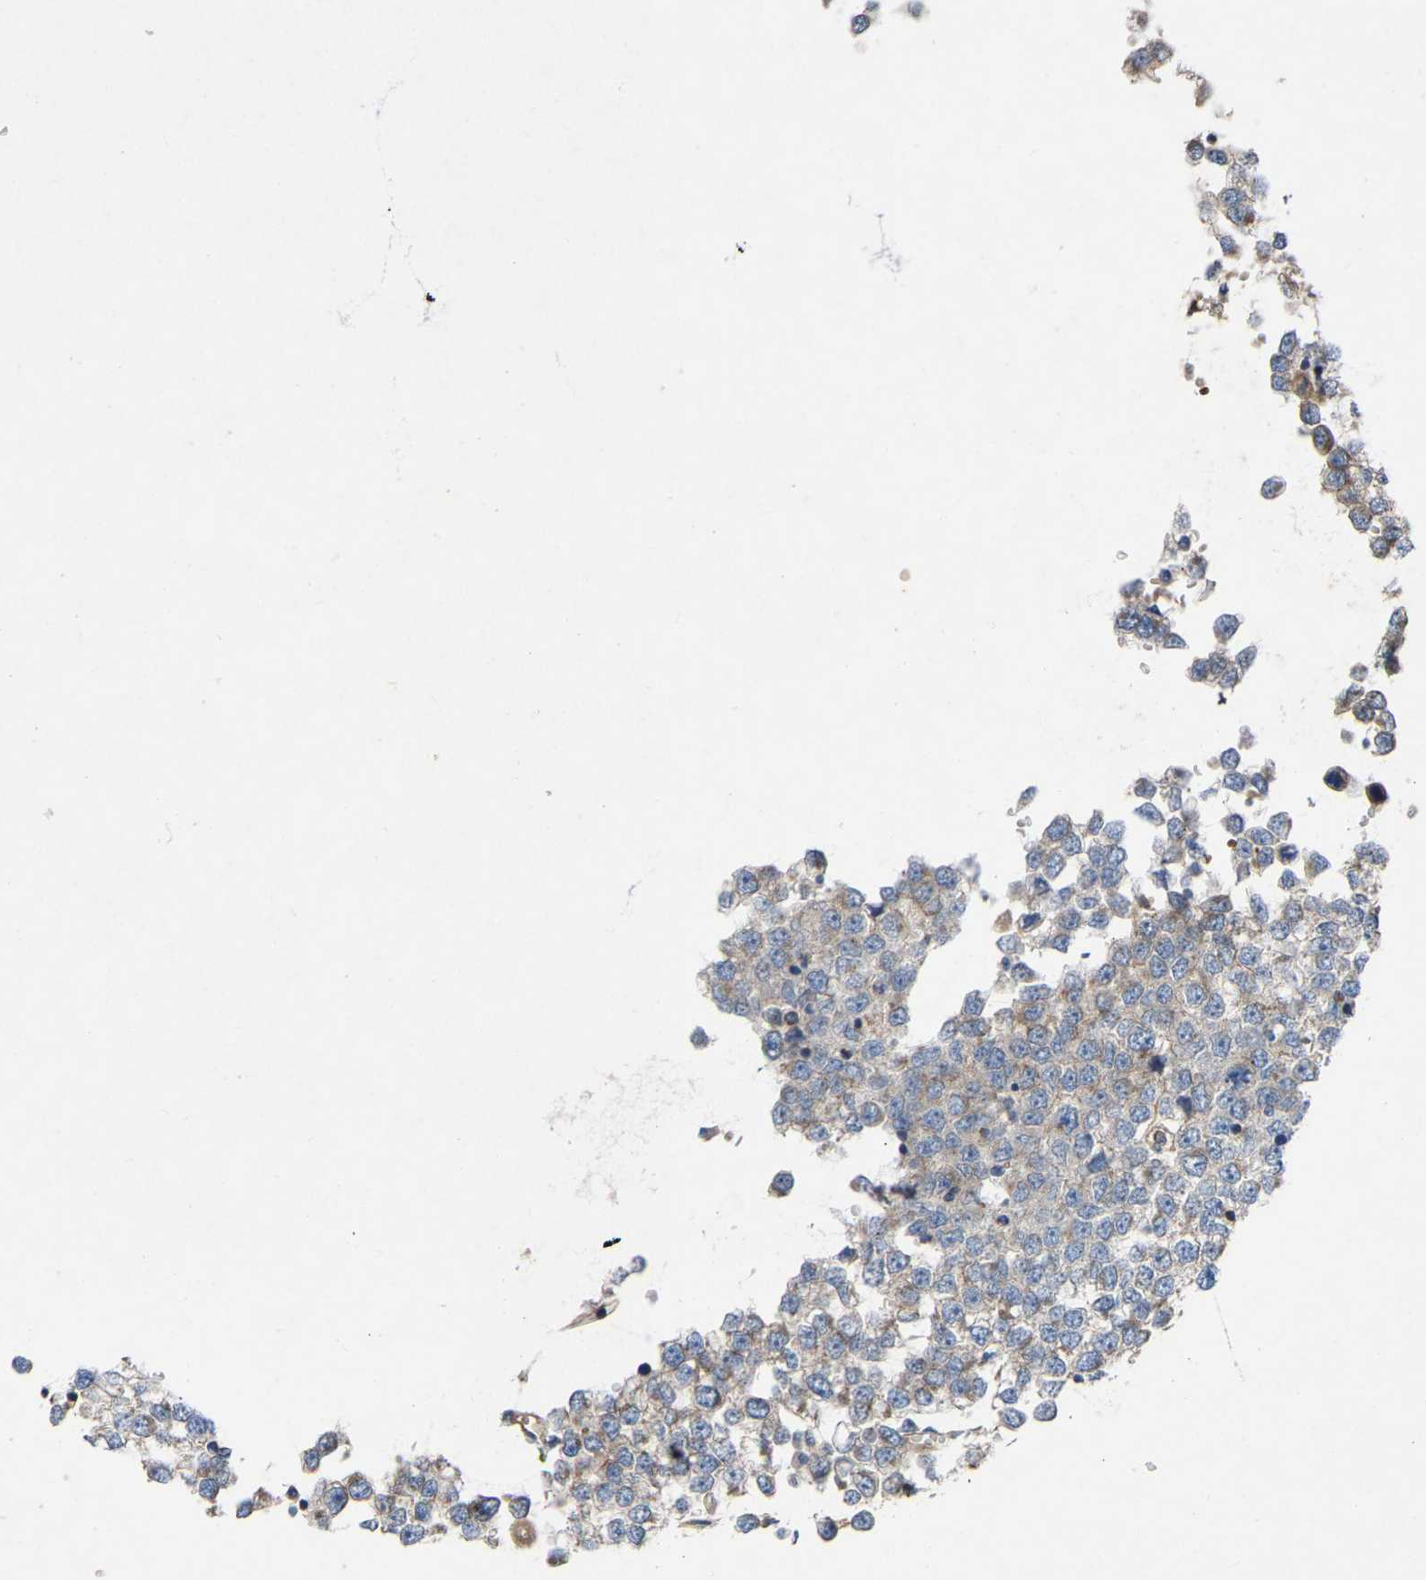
{"staining": {"intensity": "weak", "quantity": "<25%", "location": "cytoplasmic/membranous"}, "tissue": "testis cancer", "cell_type": "Tumor cells", "image_type": "cancer", "snomed": [{"axis": "morphology", "description": "Seminoma, NOS"}, {"axis": "topography", "description": "Testis"}], "caption": "There is no significant expression in tumor cells of testis cancer (seminoma).", "gene": "TOR1B", "patient": {"sex": "male", "age": 65}}